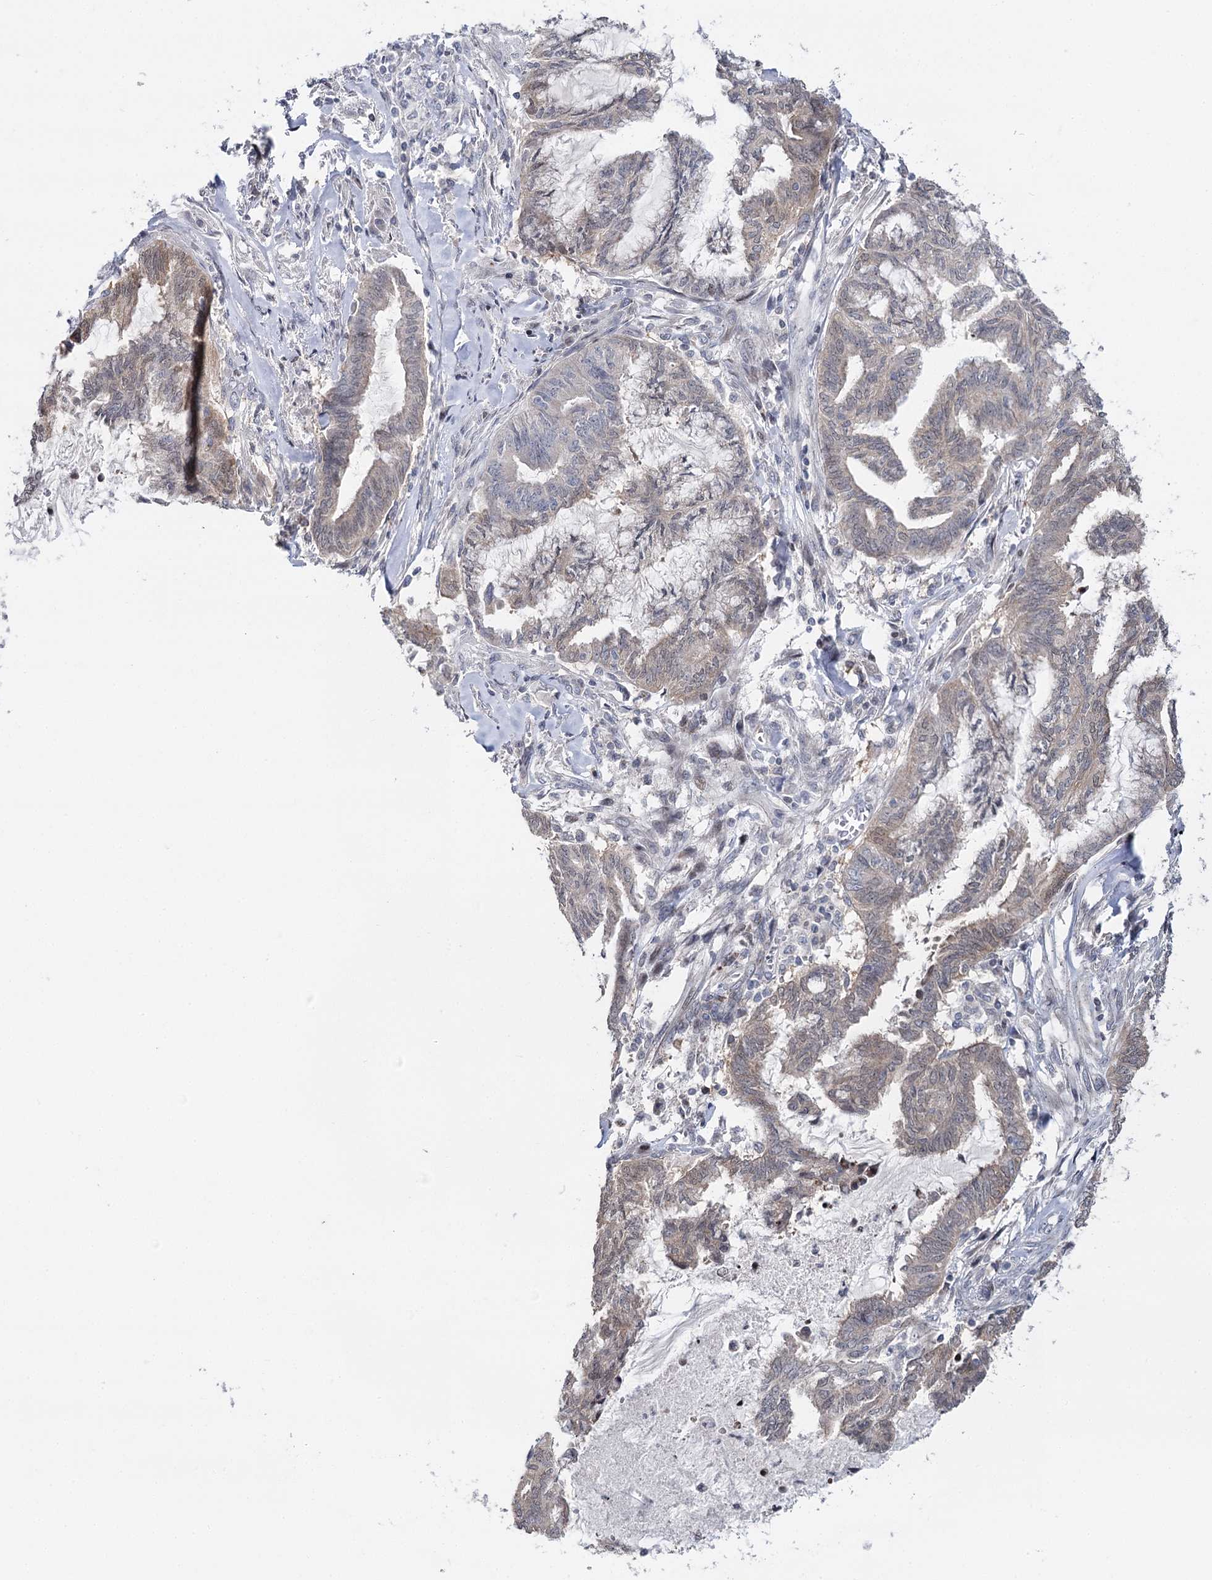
{"staining": {"intensity": "weak", "quantity": ">75%", "location": "cytoplasmic/membranous"}, "tissue": "endometrial cancer", "cell_type": "Tumor cells", "image_type": "cancer", "snomed": [{"axis": "morphology", "description": "Adenocarcinoma, NOS"}, {"axis": "topography", "description": "Endometrium"}], "caption": "Immunohistochemical staining of human endometrial cancer (adenocarcinoma) shows weak cytoplasmic/membranous protein staining in approximately >75% of tumor cells.", "gene": "PTGR1", "patient": {"sex": "female", "age": 86}}